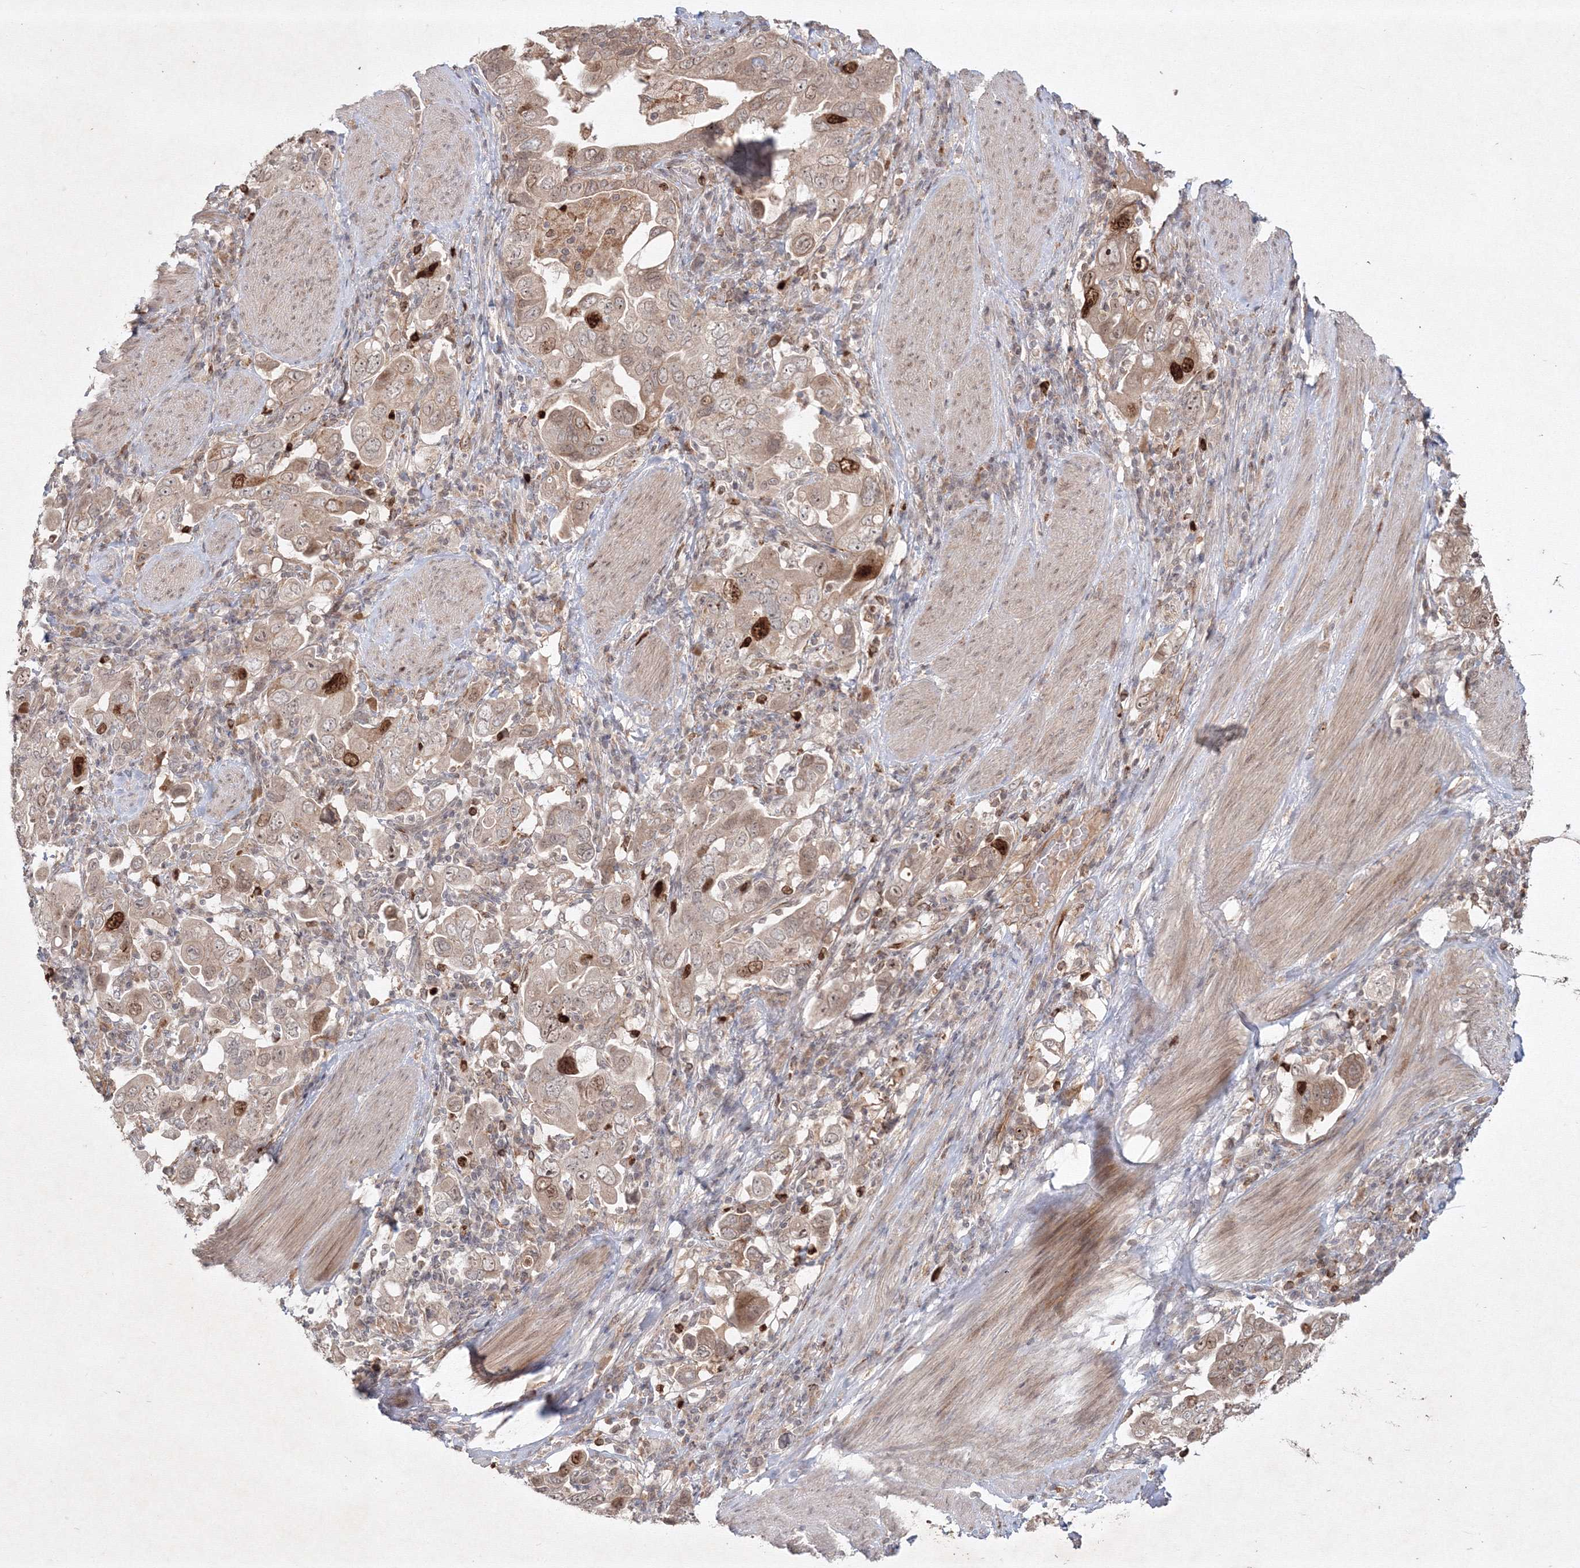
{"staining": {"intensity": "moderate", "quantity": "25%-75%", "location": "nuclear"}, "tissue": "stomach cancer", "cell_type": "Tumor cells", "image_type": "cancer", "snomed": [{"axis": "morphology", "description": "Adenocarcinoma, NOS"}, {"axis": "topography", "description": "Stomach, upper"}], "caption": "Protein staining of stomach adenocarcinoma tissue displays moderate nuclear positivity in approximately 25%-75% of tumor cells.", "gene": "KIF20A", "patient": {"sex": "male", "age": 62}}